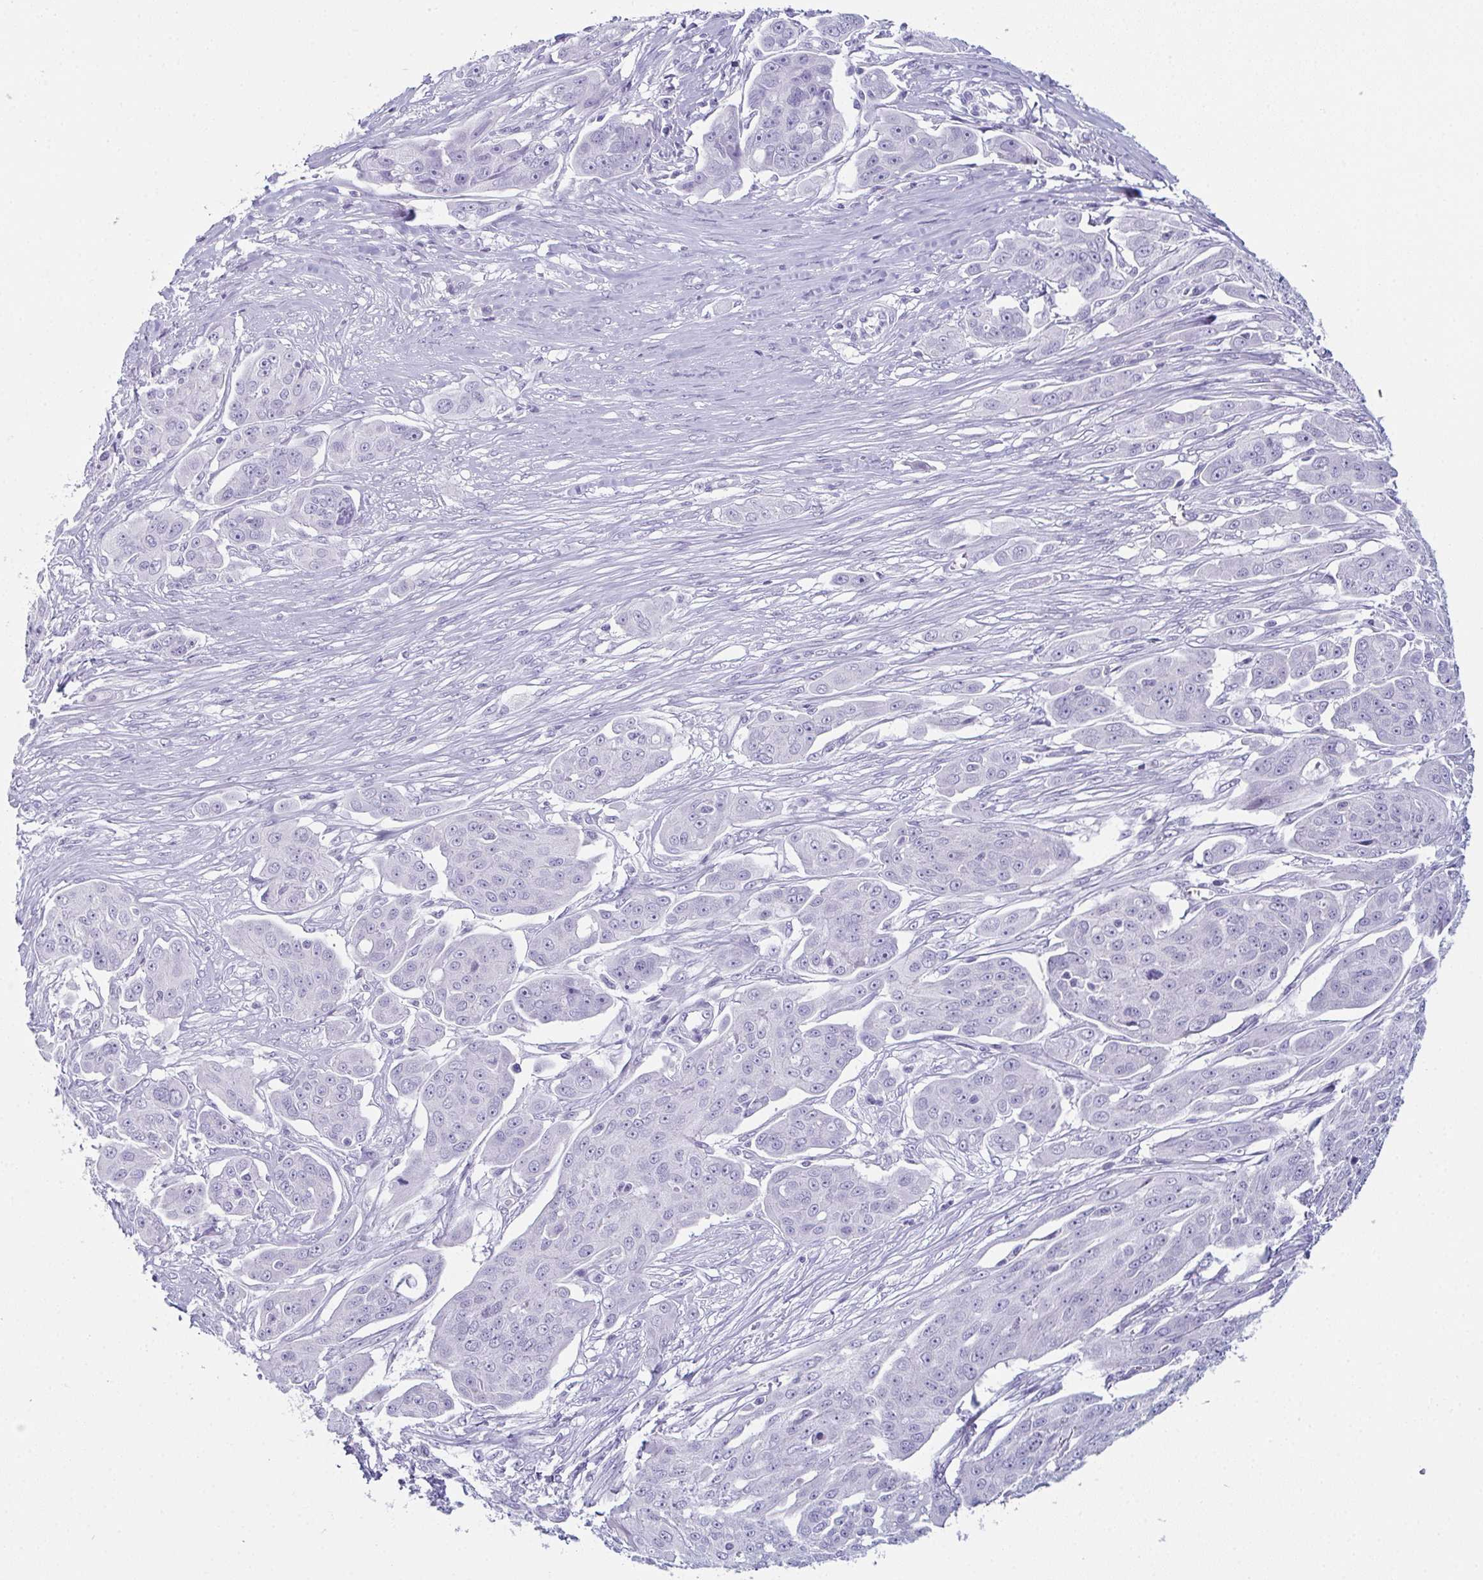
{"staining": {"intensity": "negative", "quantity": "none", "location": "none"}, "tissue": "ovarian cancer", "cell_type": "Tumor cells", "image_type": "cancer", "snomed": [{"axis": "morphology", "description": "Carcinoma, endometroid"}, {"axis": "topography", "description": "Ovary"}], "caption": "Immunohistochemistry of human ovarian endometroid carcinoma demonstrates no positivity in tumor cells.", "gene": "ENKUR", "patient": {"sex": "female", "age": 70}}